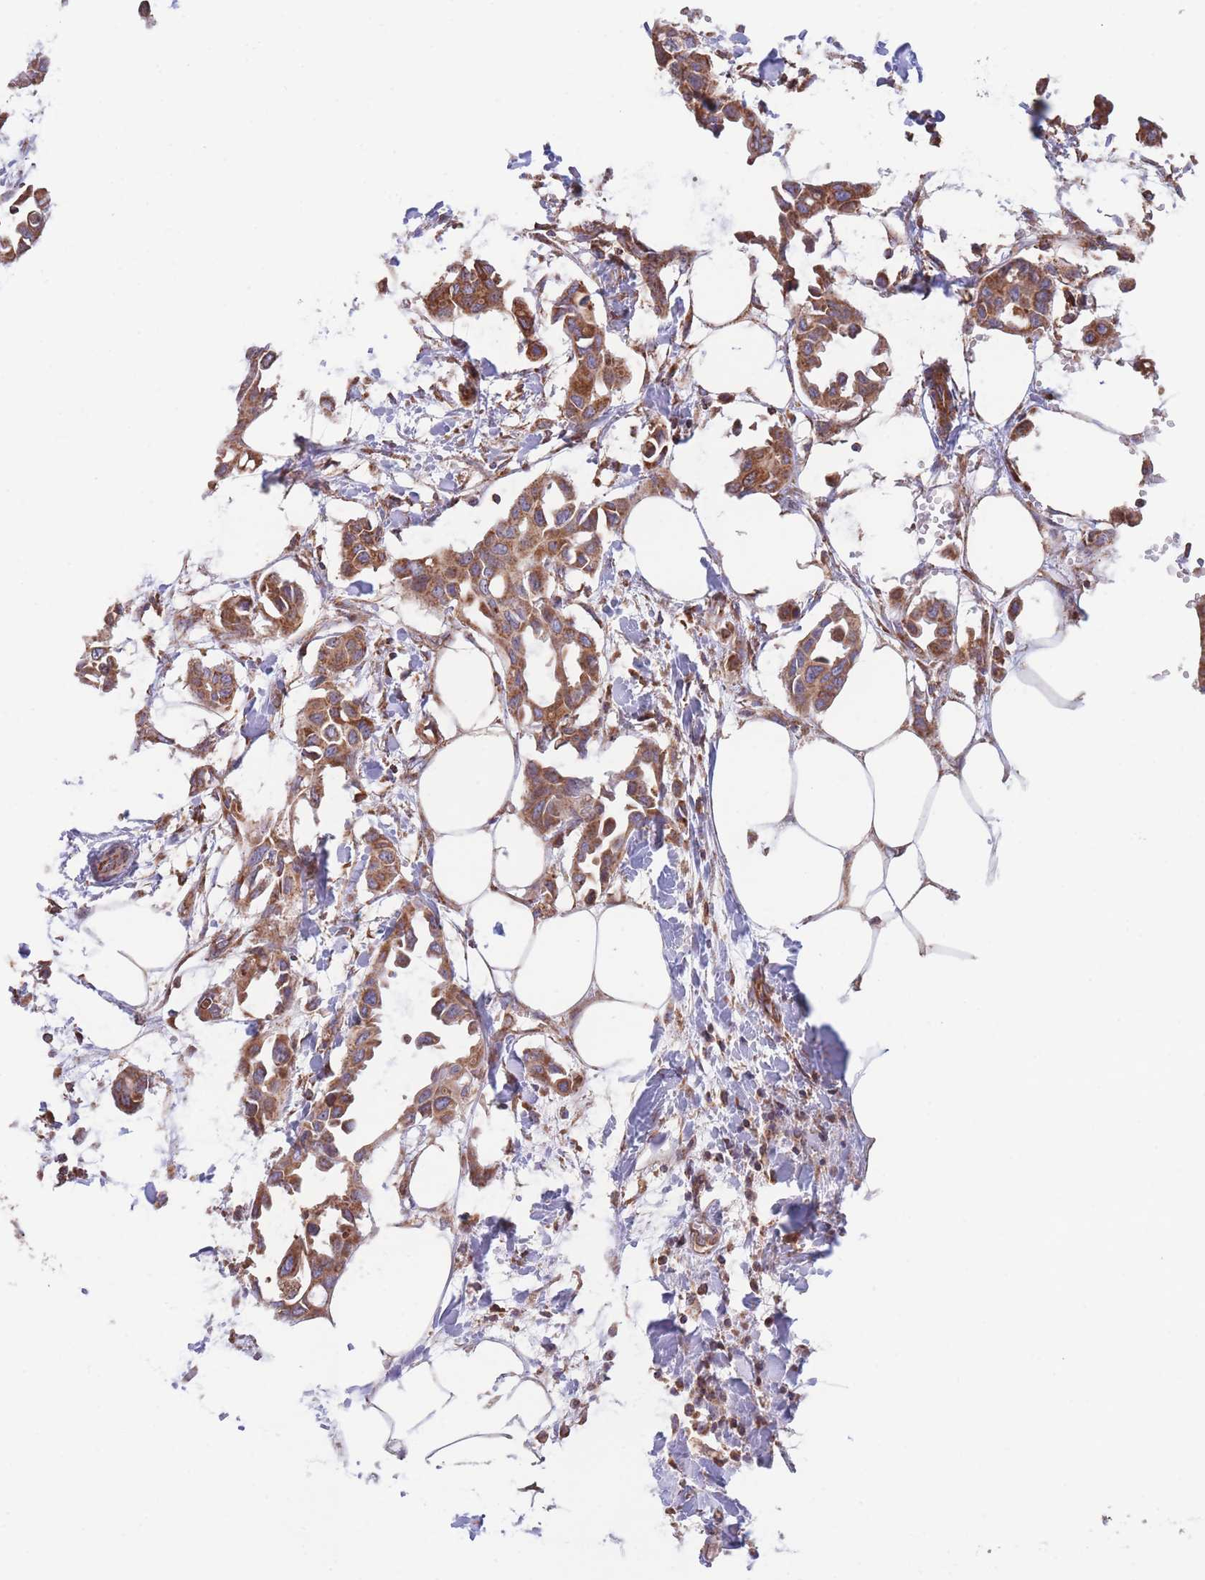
{"staining": {"intensity": "moderate", "quantity": ">75%", "location": "cytoplasmic/membranous"}, "tissue": "breast cancer", "cell_type": "Tumor cells", "image_type": "cancer", "snomed": [{"axis": "morphology", "description": "Duct carcinoma"}, {"axis": "topography", "description": "Breast"}], "caption": "Immunohistochemistry (IHC) image of breast cancer (infiltrating ductal carcinoma) stained for a protein (brown), which demonstrates medium levels of moderate cytoplasmic/membranous staining in approximately >75% of tumor cells.", "gene": "FKBP8", "patient": {"sex": "female", "age": 41}}